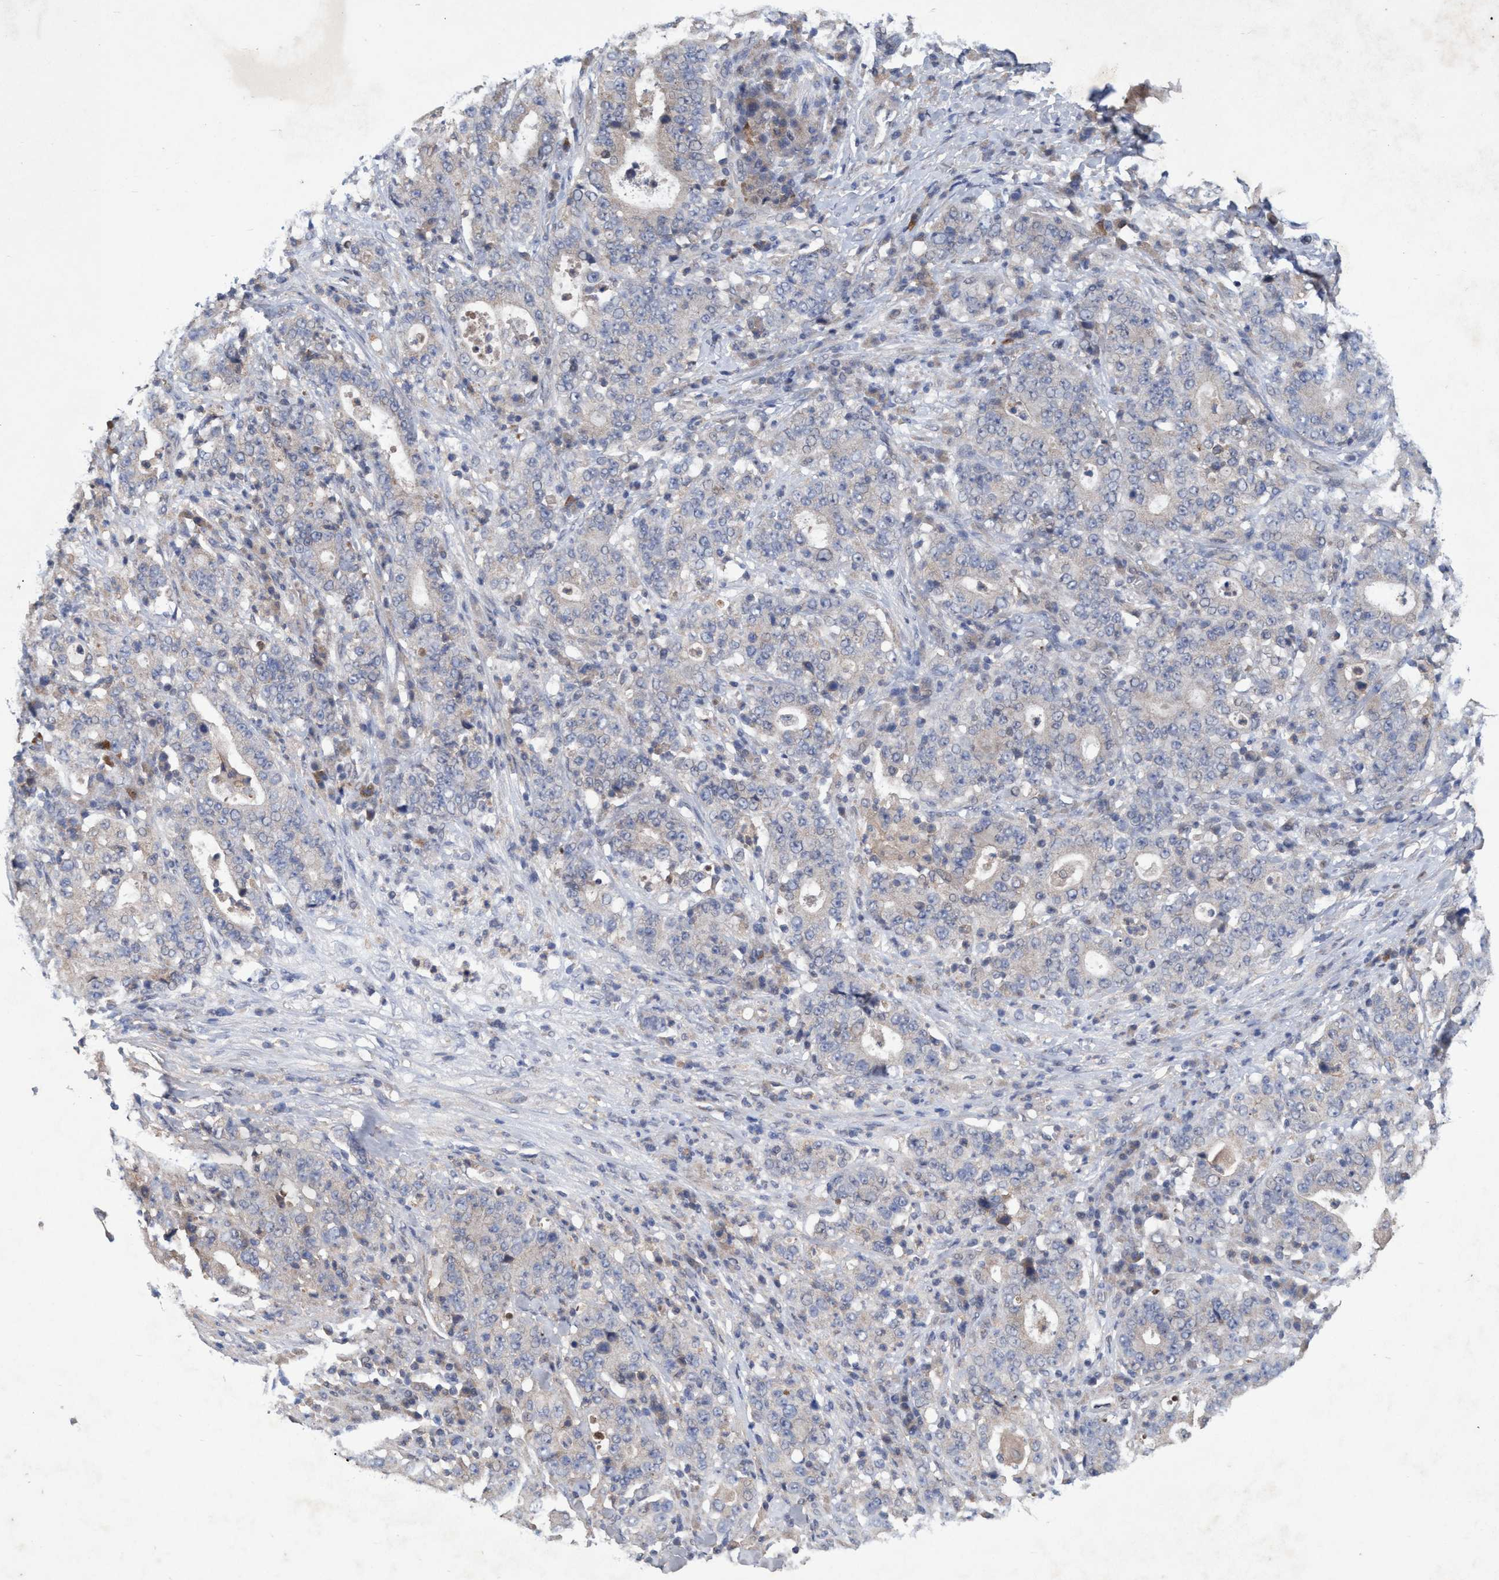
{"staining": {"intensity": "negative", "quantity": "none", "location": "none"}, "tissue": "stomach cancer", "cell_type": "Tumor cells", "image_type": "cancer", "snomed": [{"axis": "morphology", "description": "Normal tissue, NOS"}, {"axis": "morphology", "description": "Adenocarcinoma, NOS"}, {"axis": "topography", "description": "Stomach, upper"}, {"axis": "topography", "description": "Stomach"}], "caption": "Human stomach cancer (adenocarcinoma) stained for a protein using immunohistochemistry (IHC) shows no positivity in tumor cells.", "gene": "ZNF677", "patient": {"sex": "male", "age": 59}}